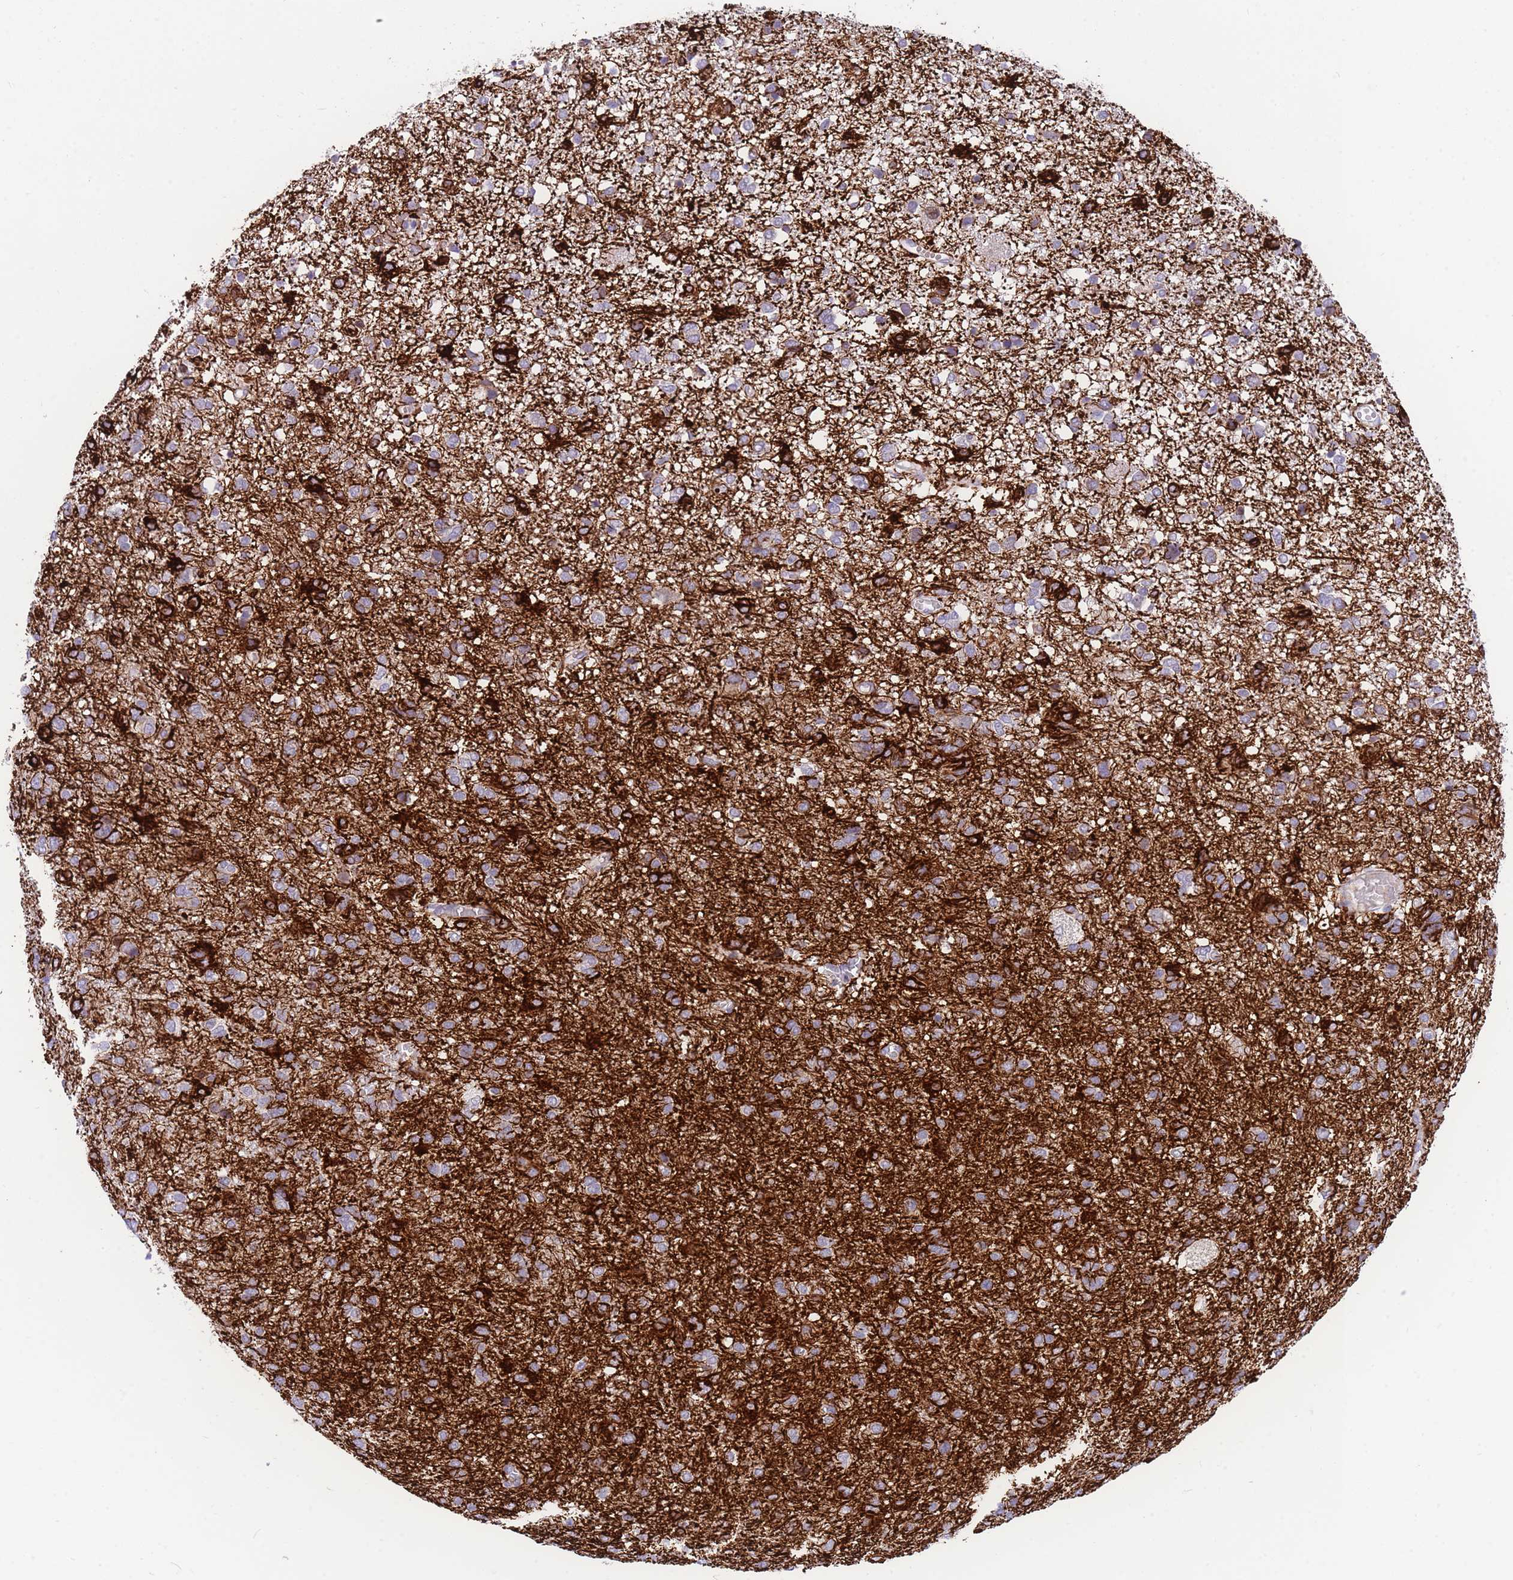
{"staining": {"intensity": "weak", "quantity": "<25%", "location": "cytoplasmic/membranous"}, "tissue": "glioma", "cell_type": "Tumor cells", "image_type": "cancer", "snomed": [{"axis": "morphology", "description": "Glioma, malignant, High grade"}, {"axis": "topography", "description": "Brain"}], "caption": "Tumor cells show no significant protein staining in glioma.", "gene": "SHCBP1", "patient": {"sex": "female", "age": 59}}